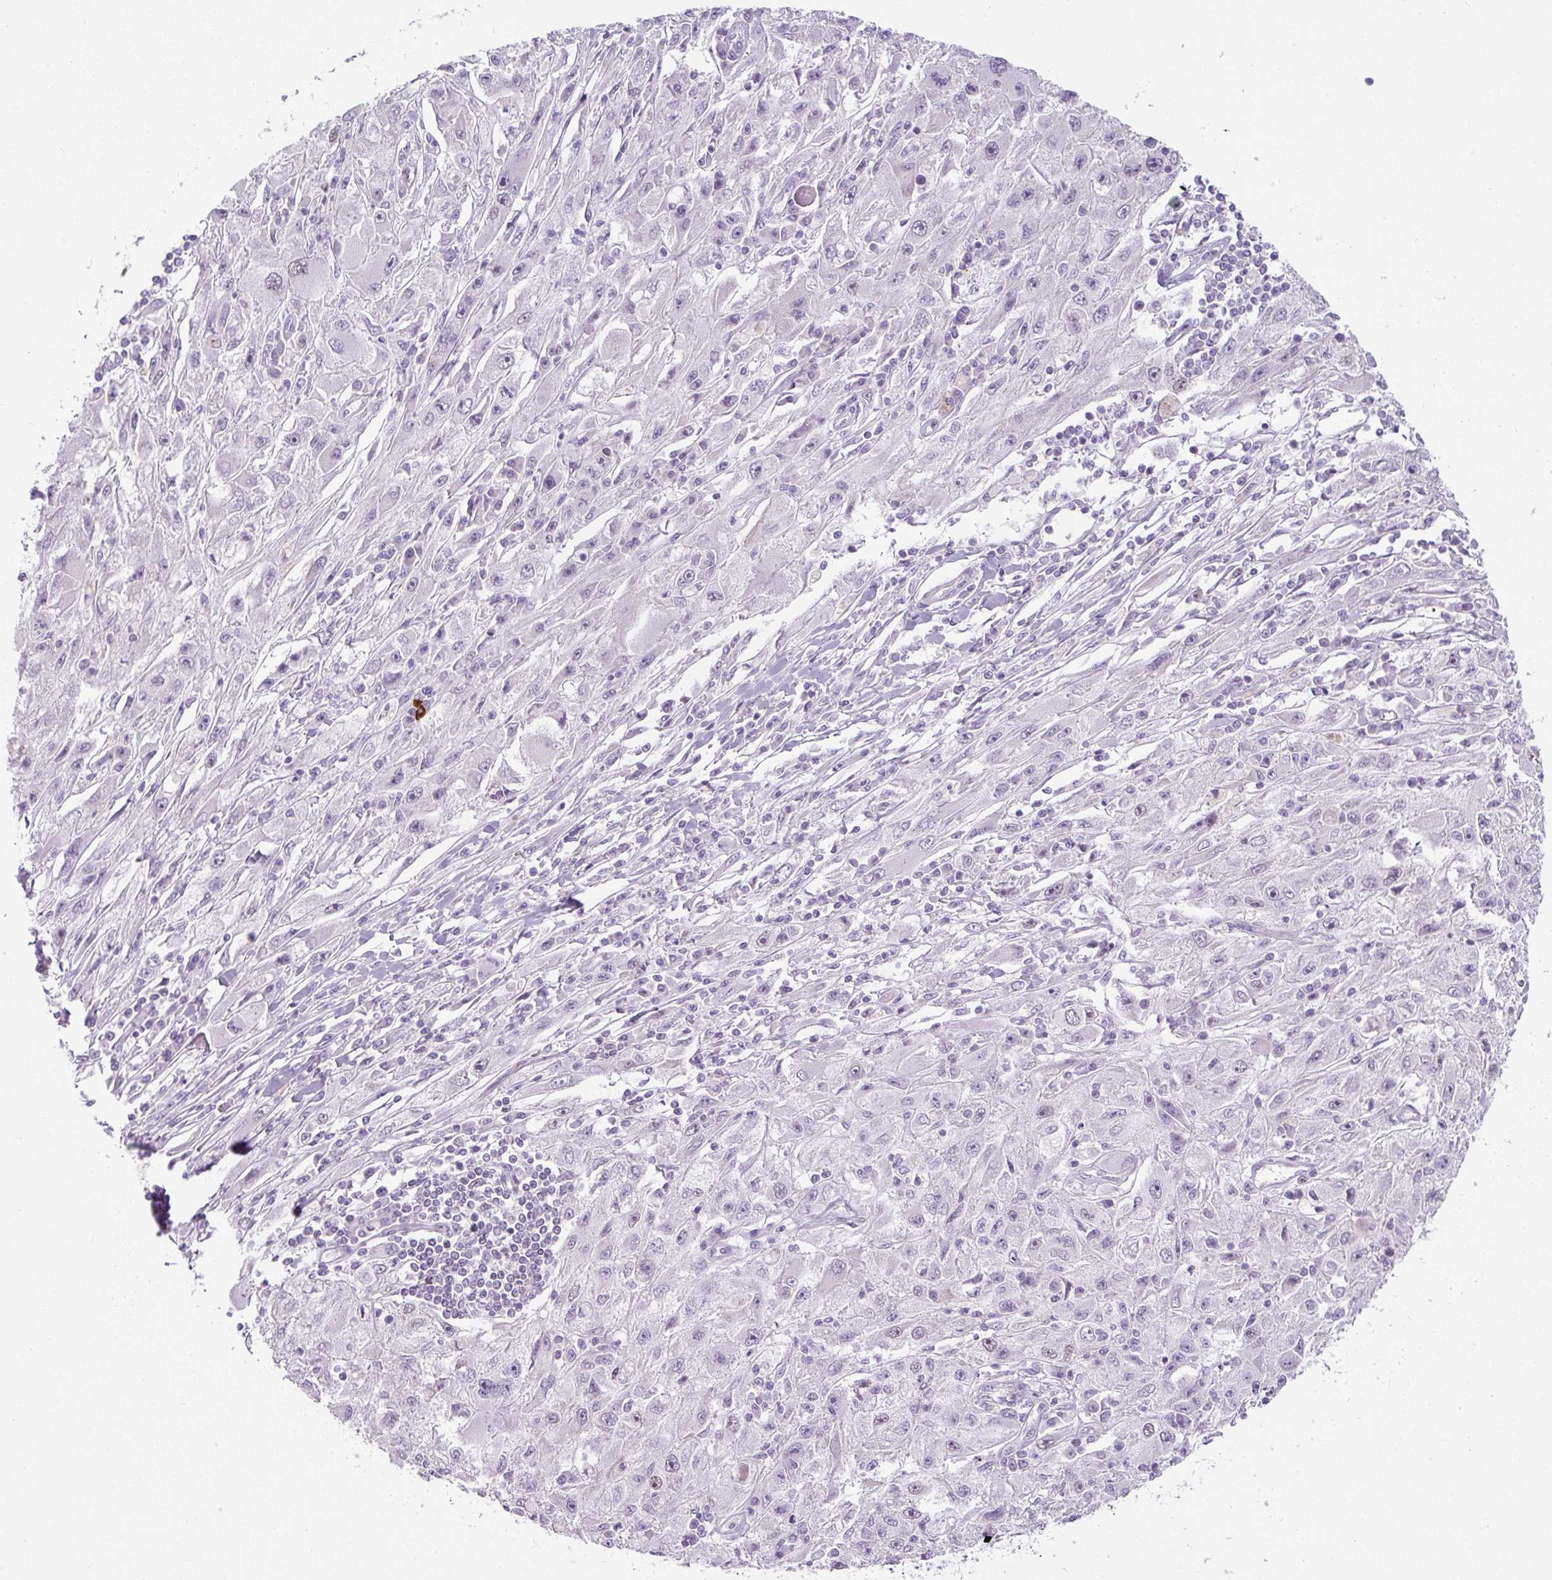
{"staining": {"intensity": "weak", "quantity": "<25%", "location": "nuclear"}, "tissue": "melanoma", "cell_type": "Tumor cells", "image_type": "cancer", "snomed": [{"axis": "morphology", "description": "Malignant melanoma, Metastatic site"}, {"axis": "topography", "description": "Skin"}], "caption": "Immunohistochemical staining of malignant melanoma (metastatic site) exhibits no significant positivity in tumor cells.", "gene": "ADAMTS19", "patient": {"sex": "male", "age": 53}}